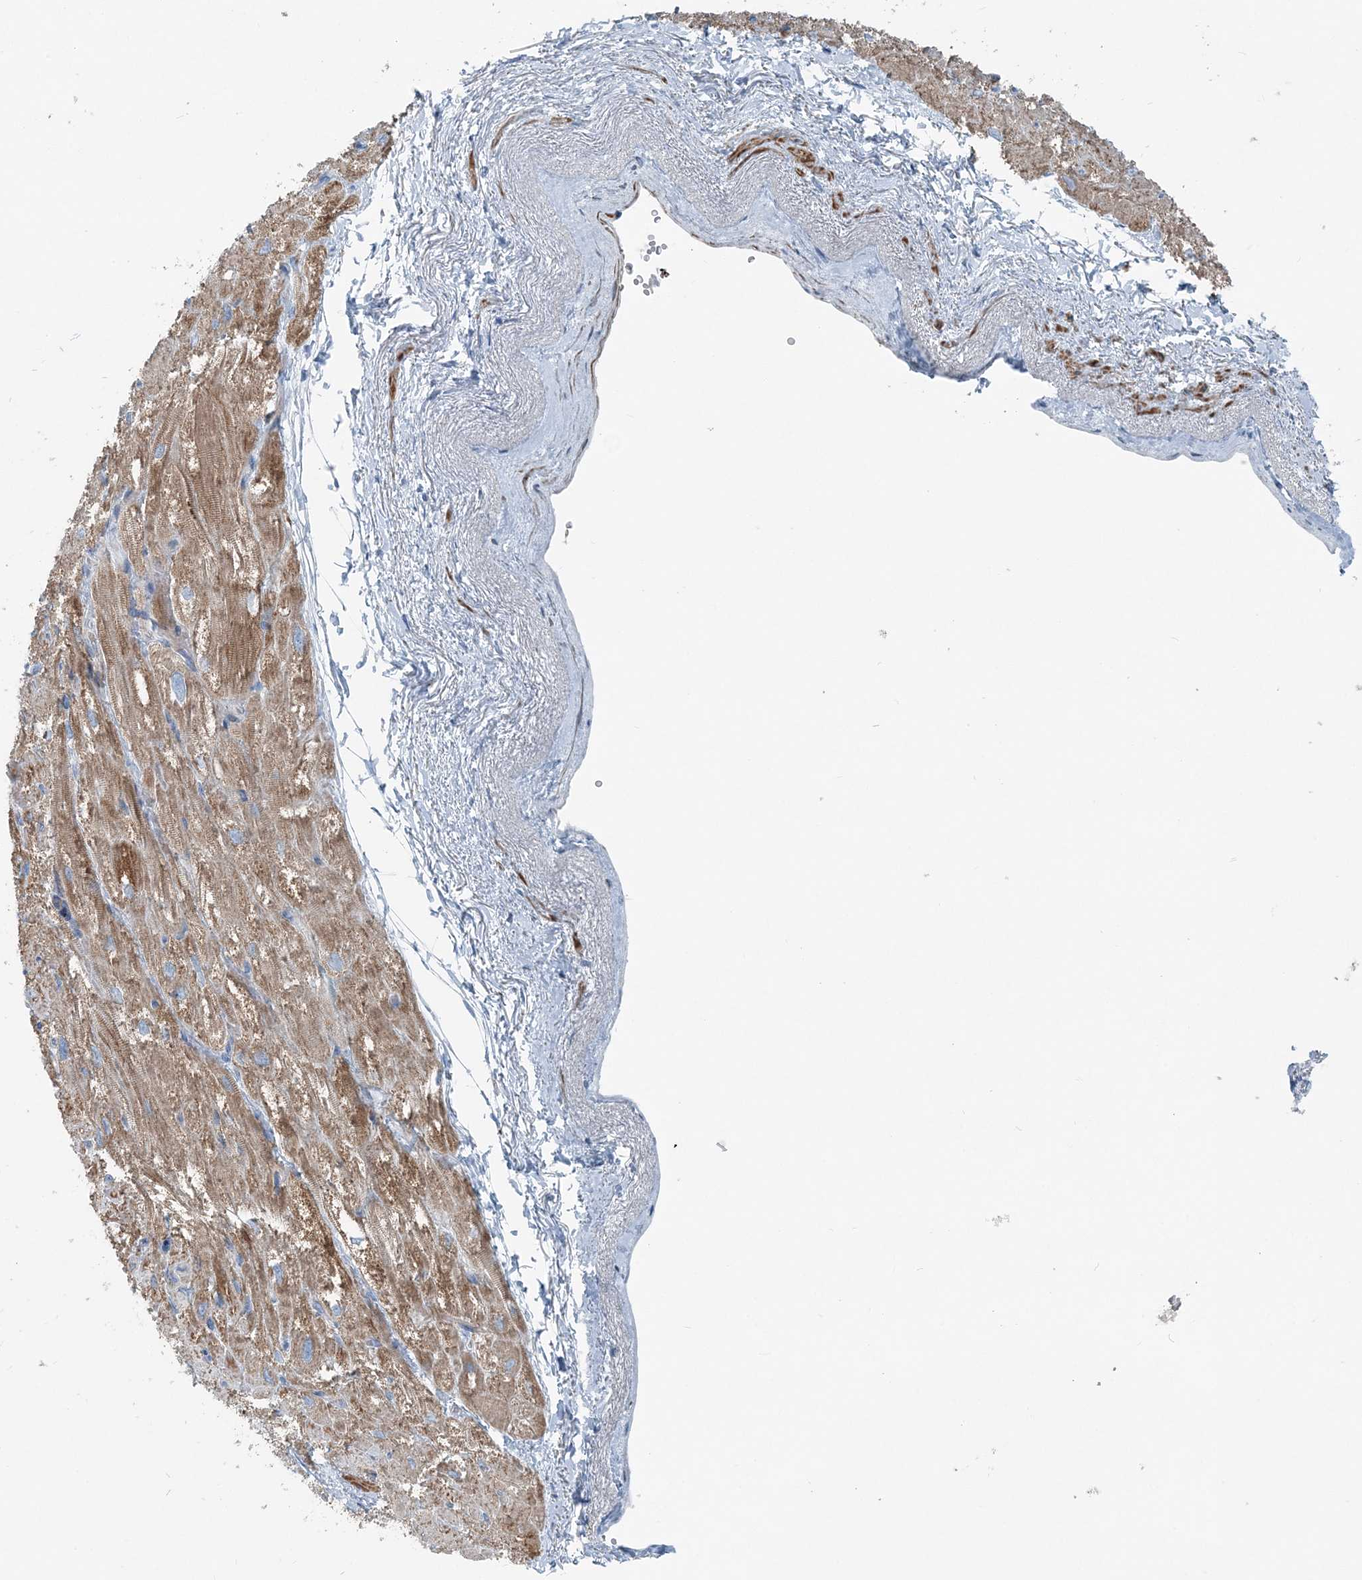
{"staining": {"intensity": "moderate", "quantity": ">75%", "location": "cytoplasmic/membranous"}, "tissue": "heart muscle", "cell_type": "Cardiomyocytes", "image_type": "normal", "snomed": [{"axis": "morphology", "description": "Normal tissue, NOS"}, {"axis": "topography", "description": "Heart"}], "caption": "Human heart muscle stained with a brown dye displays moderate cytoplasmic/membranous positive positivity in about >75% of cardiomyocytes.", "gene": "INTU", "patient": {"sex": "male", "age": 50}}